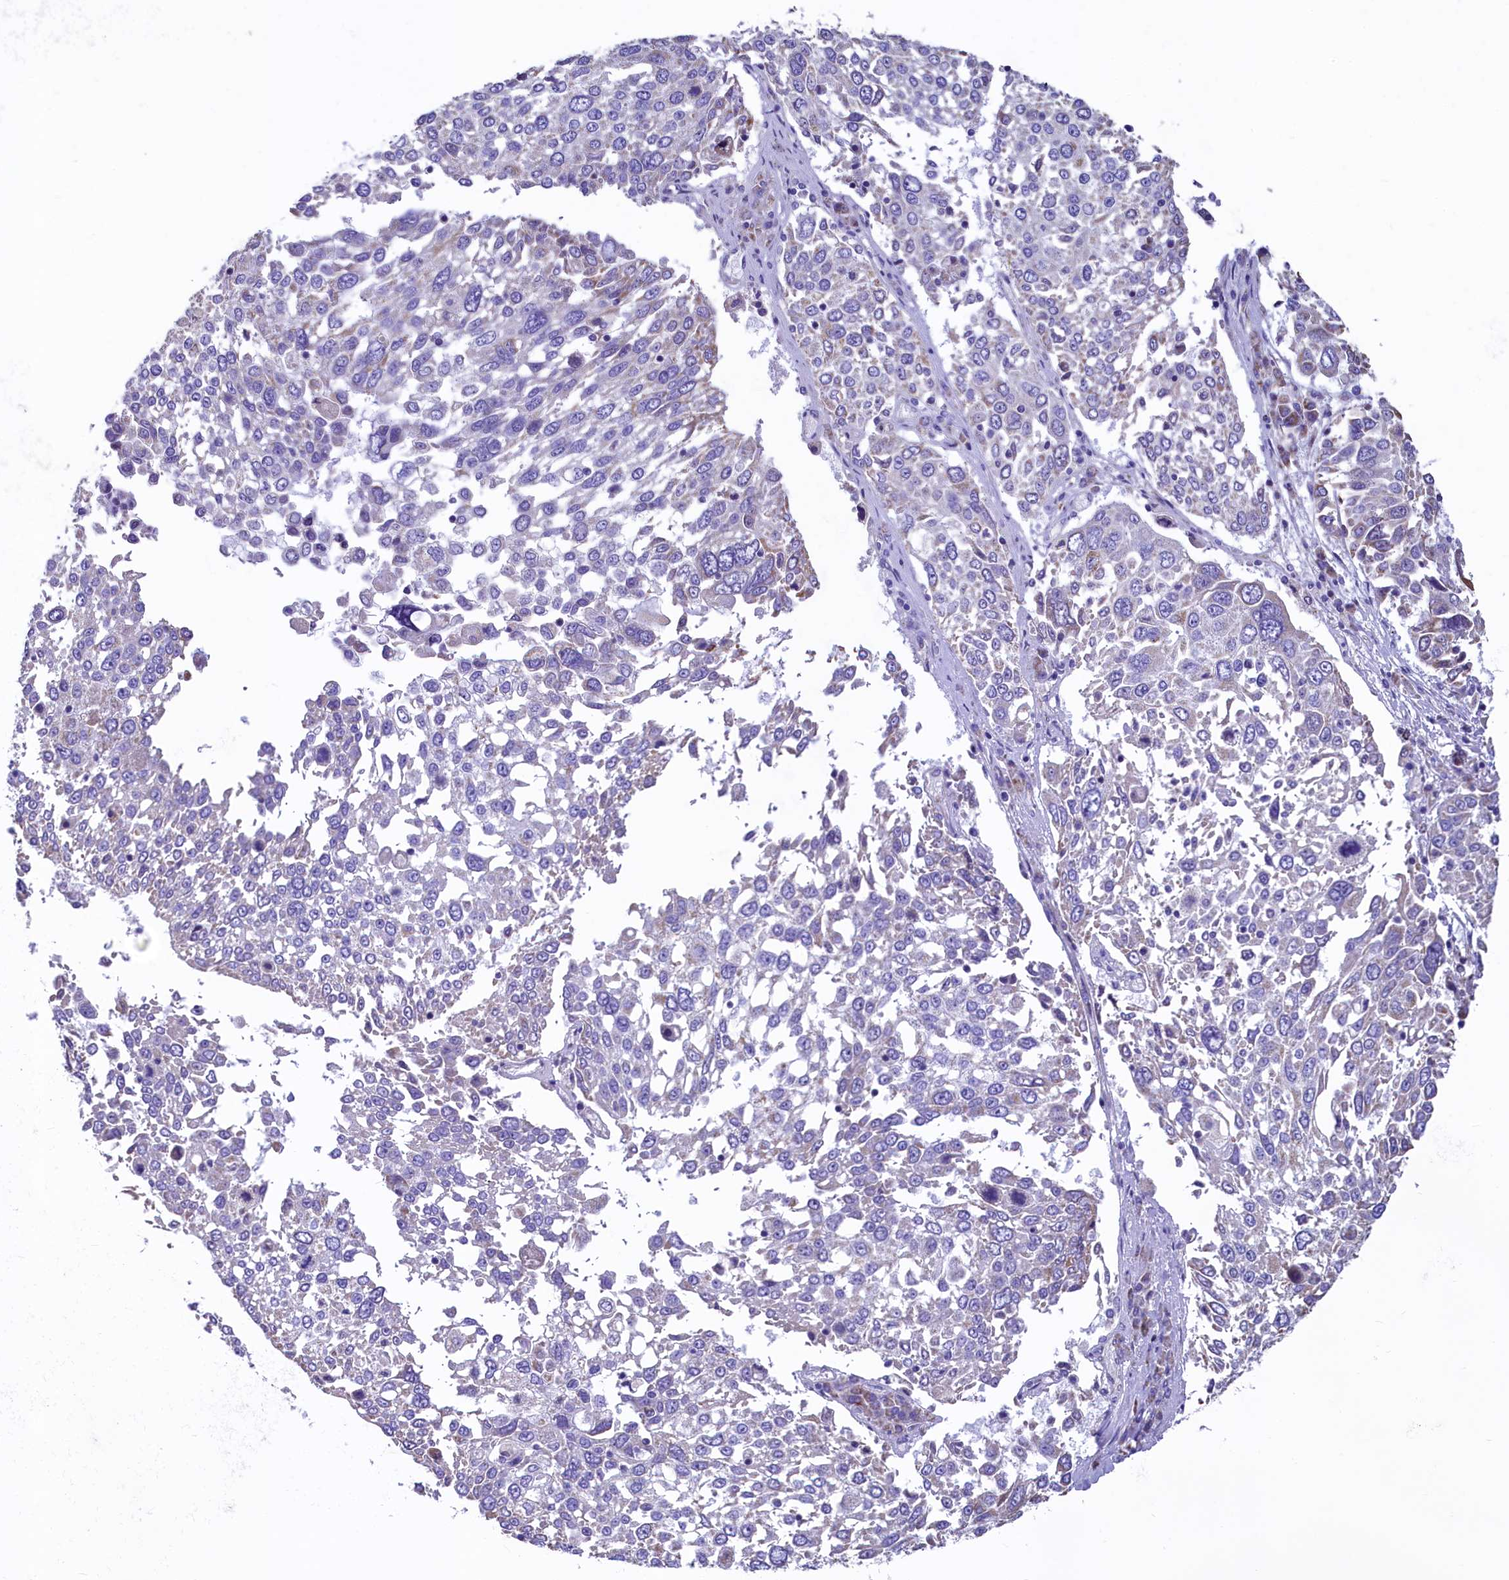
{"staining": {"intensity": "negative", "quantity": "none", "location": "none"}, "tissue": "lung cancer", "cell_type": "Tumor cells", "image_type": "cancer", "snomed": [{"axis": "morphology", "description": "Squamous cell carcinoma, NOS"}, {"axis": "topography", "description": "Lung"}], "caption": "There is no significant positivity in tumor cells of squamous cell carcinoma (lung).", "gene": "IDH3A", "patient": {"sex": "male", "age": 65}}